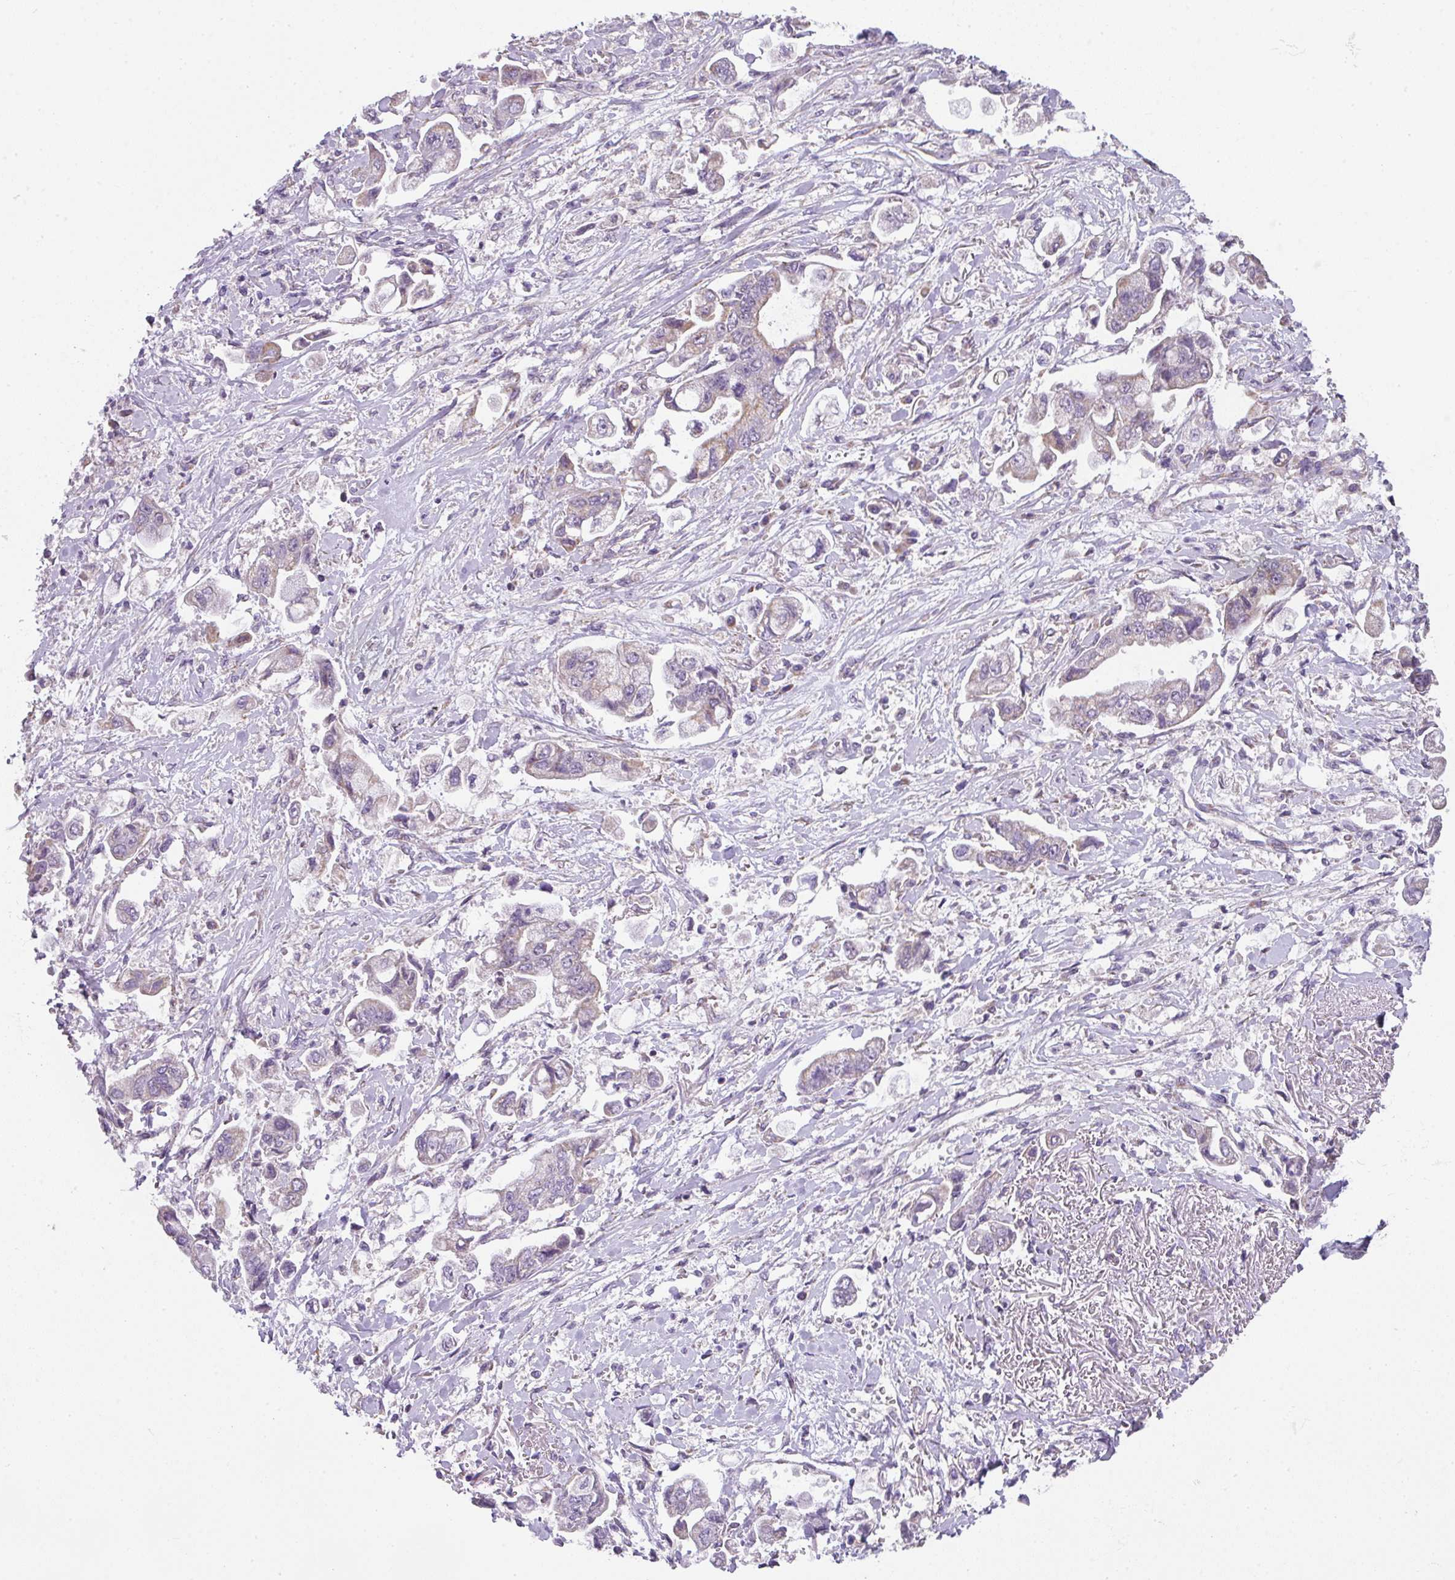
{"staining": {"intensity": "weak", "quantity": "25%-75%", "location": "cytoplasmic/membranous"}, "tissue": "stomach cancer", "cell_type": "Tumor cells", "image_type": "cancer", "snomed": [{"axis": "morphology", "description": "Adenocarcinoma, NOS"}, {"axis": "topography", "description": "Stomach"}], "caption": "Stomach cancer stained with a brown dye exhibits weak cytoplasmic/membranous positive staining in approximately 25%-75% of tumor cells.", "gene": "PALS2", "patient": {"sex": "male", "age": 62}}